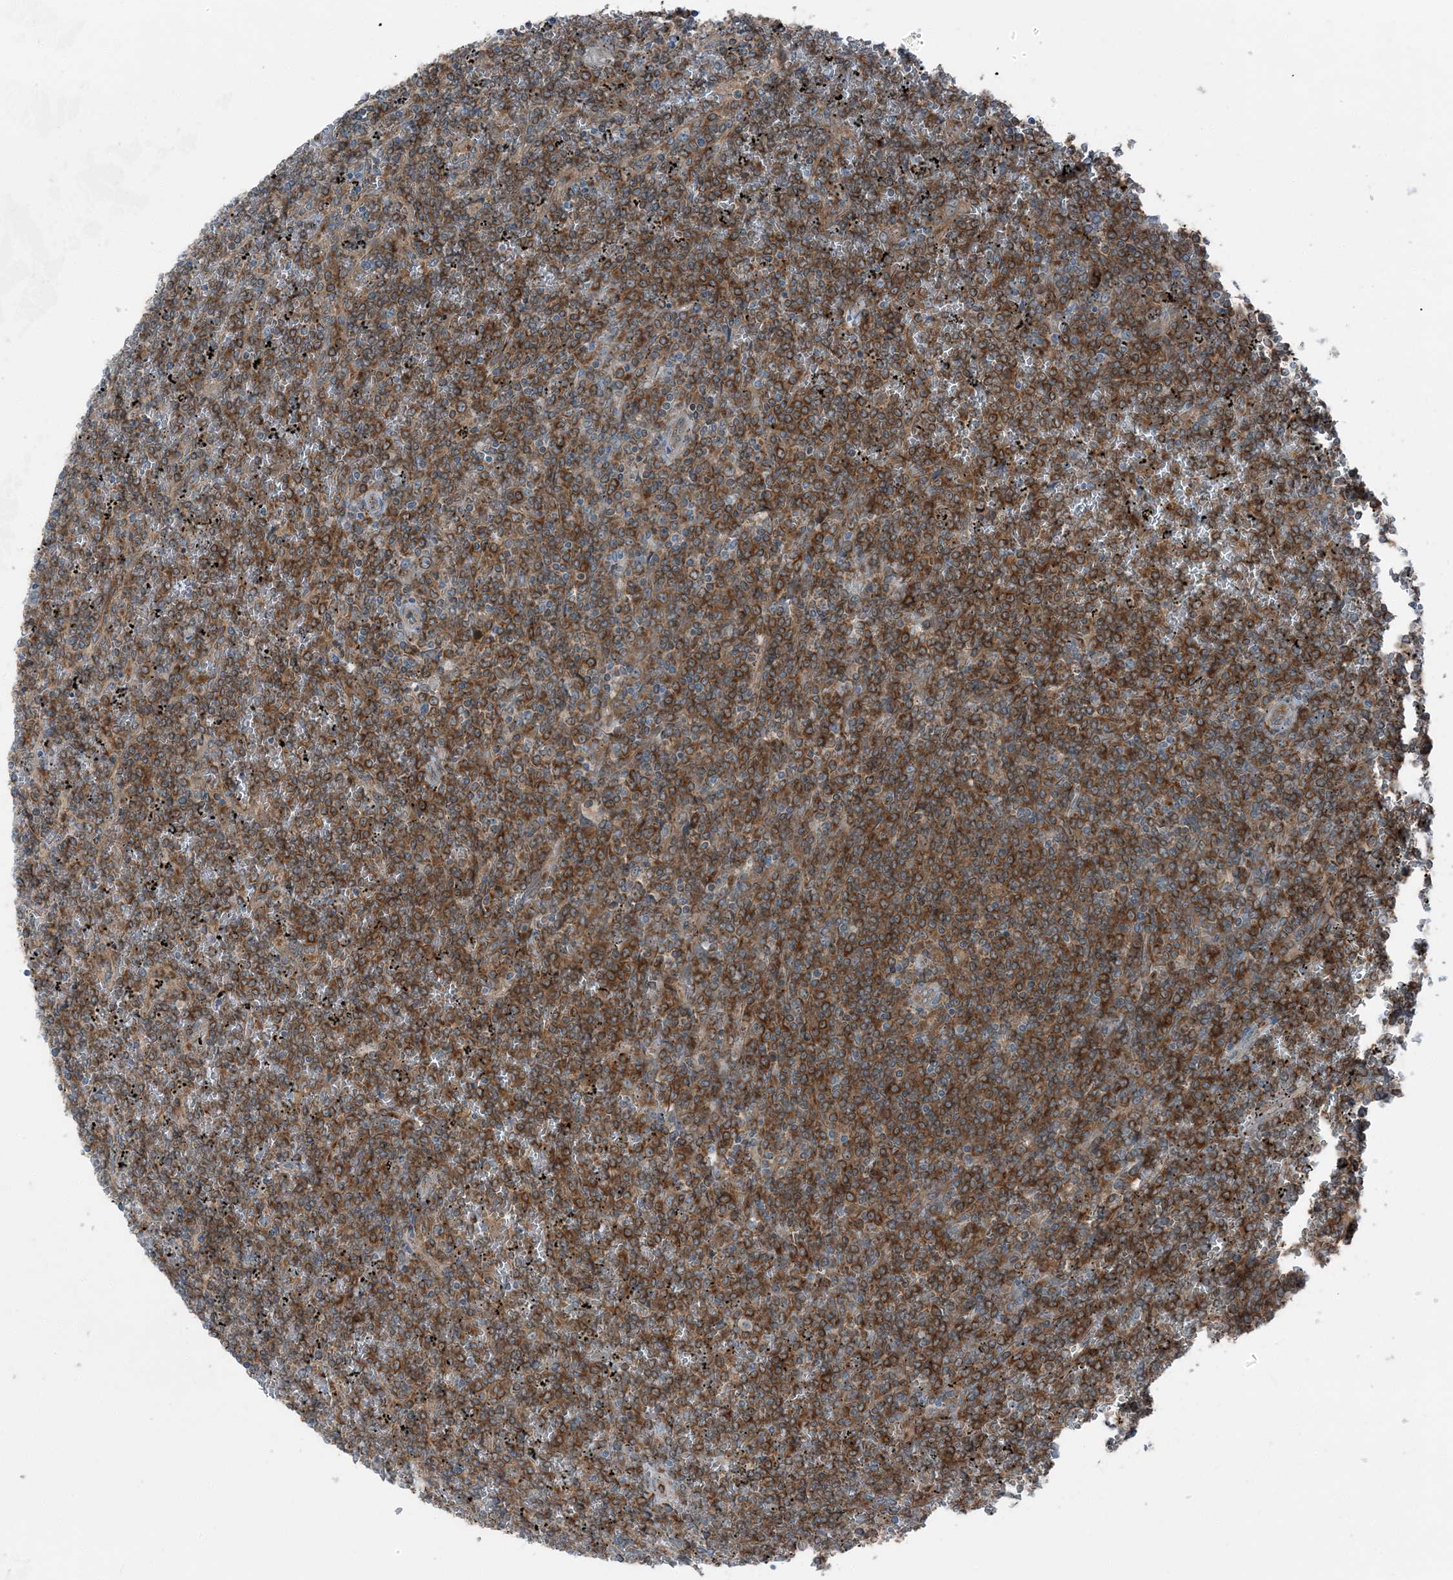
{"staining": {"intensity": "moderate", "quantity": ">75%", "location": "cytoplasmic/membranous"}, "tissue": "lymphoma", "cell_type": "Tumor cells", "image_type": "cancer", "snomed": [{"axis": "morphology", "description": "Malignant lymphoma, non-Hodgkin's type, Low grade"}, {"axis": "topography", "description": "Spleen"}], "caption": "DAB immunohistochemical staining of lymphoma displays moderate cytoplasmic/membranous protein expression in about >75% of tumor cells.", "gene": "RAB3GAP1", "patient": {"sex": "female", "age": 19}}